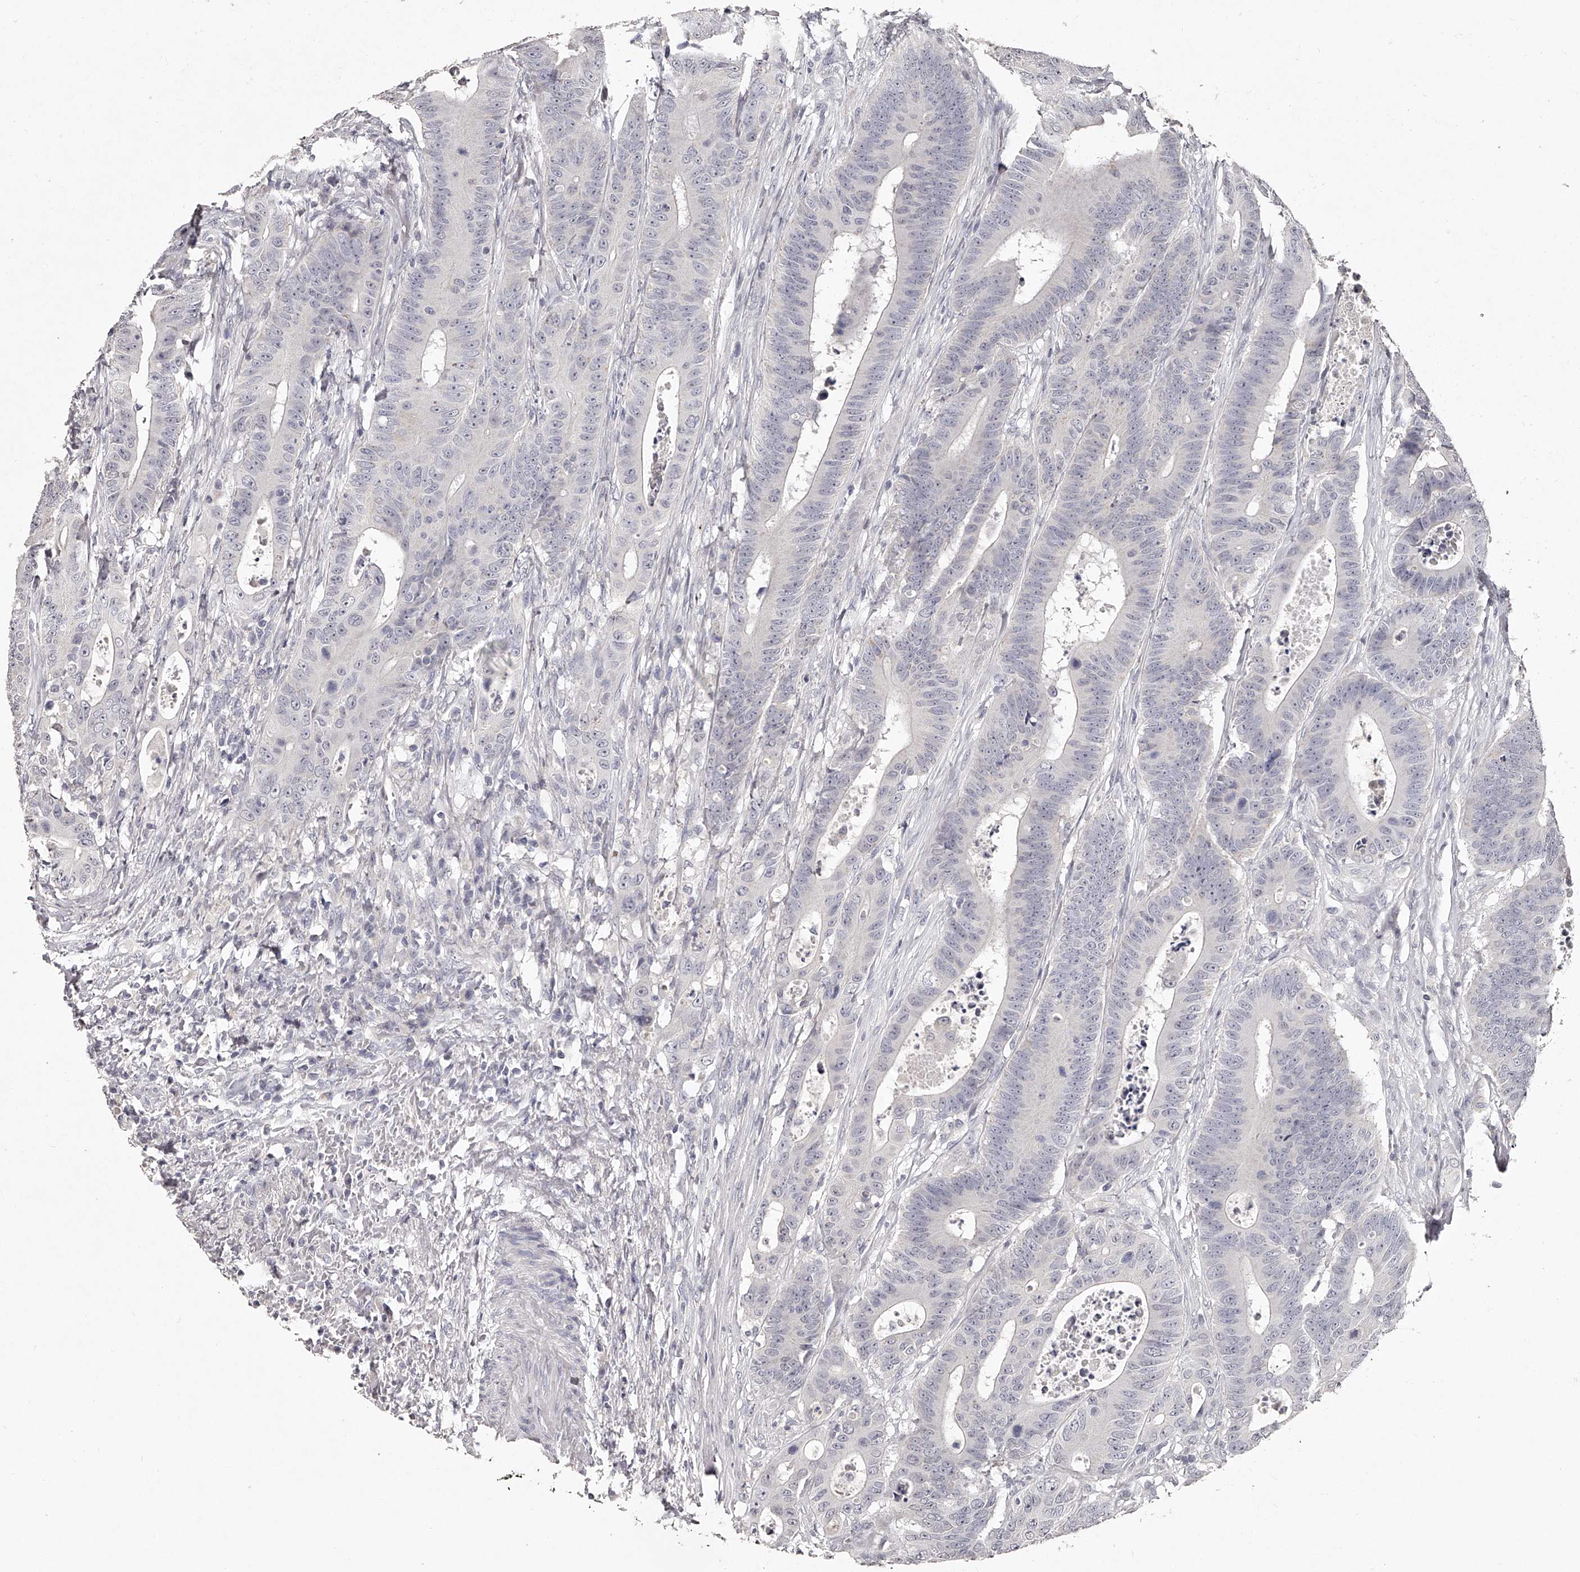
{"staining": {"intensity": "negative", "quantity": "none", "location": "none"}, "tissue": "colorectal cancer", "cell_type": "Tumor cells", "image_type": "cancer", "snomed": [{"axis": "morphology", "description": "Adenocarcinoma, NOS"}, {"axis": "topography", "description": "Colon"}], "caption": "DAB (3,3'-diaminobenzidine) immunohistochemical staining of adenocarcinoma (colorectal) shows no significant staining in tumor cells.", "gene": "NT5DC1", "patient": {"sex": "male", "age": 83}}